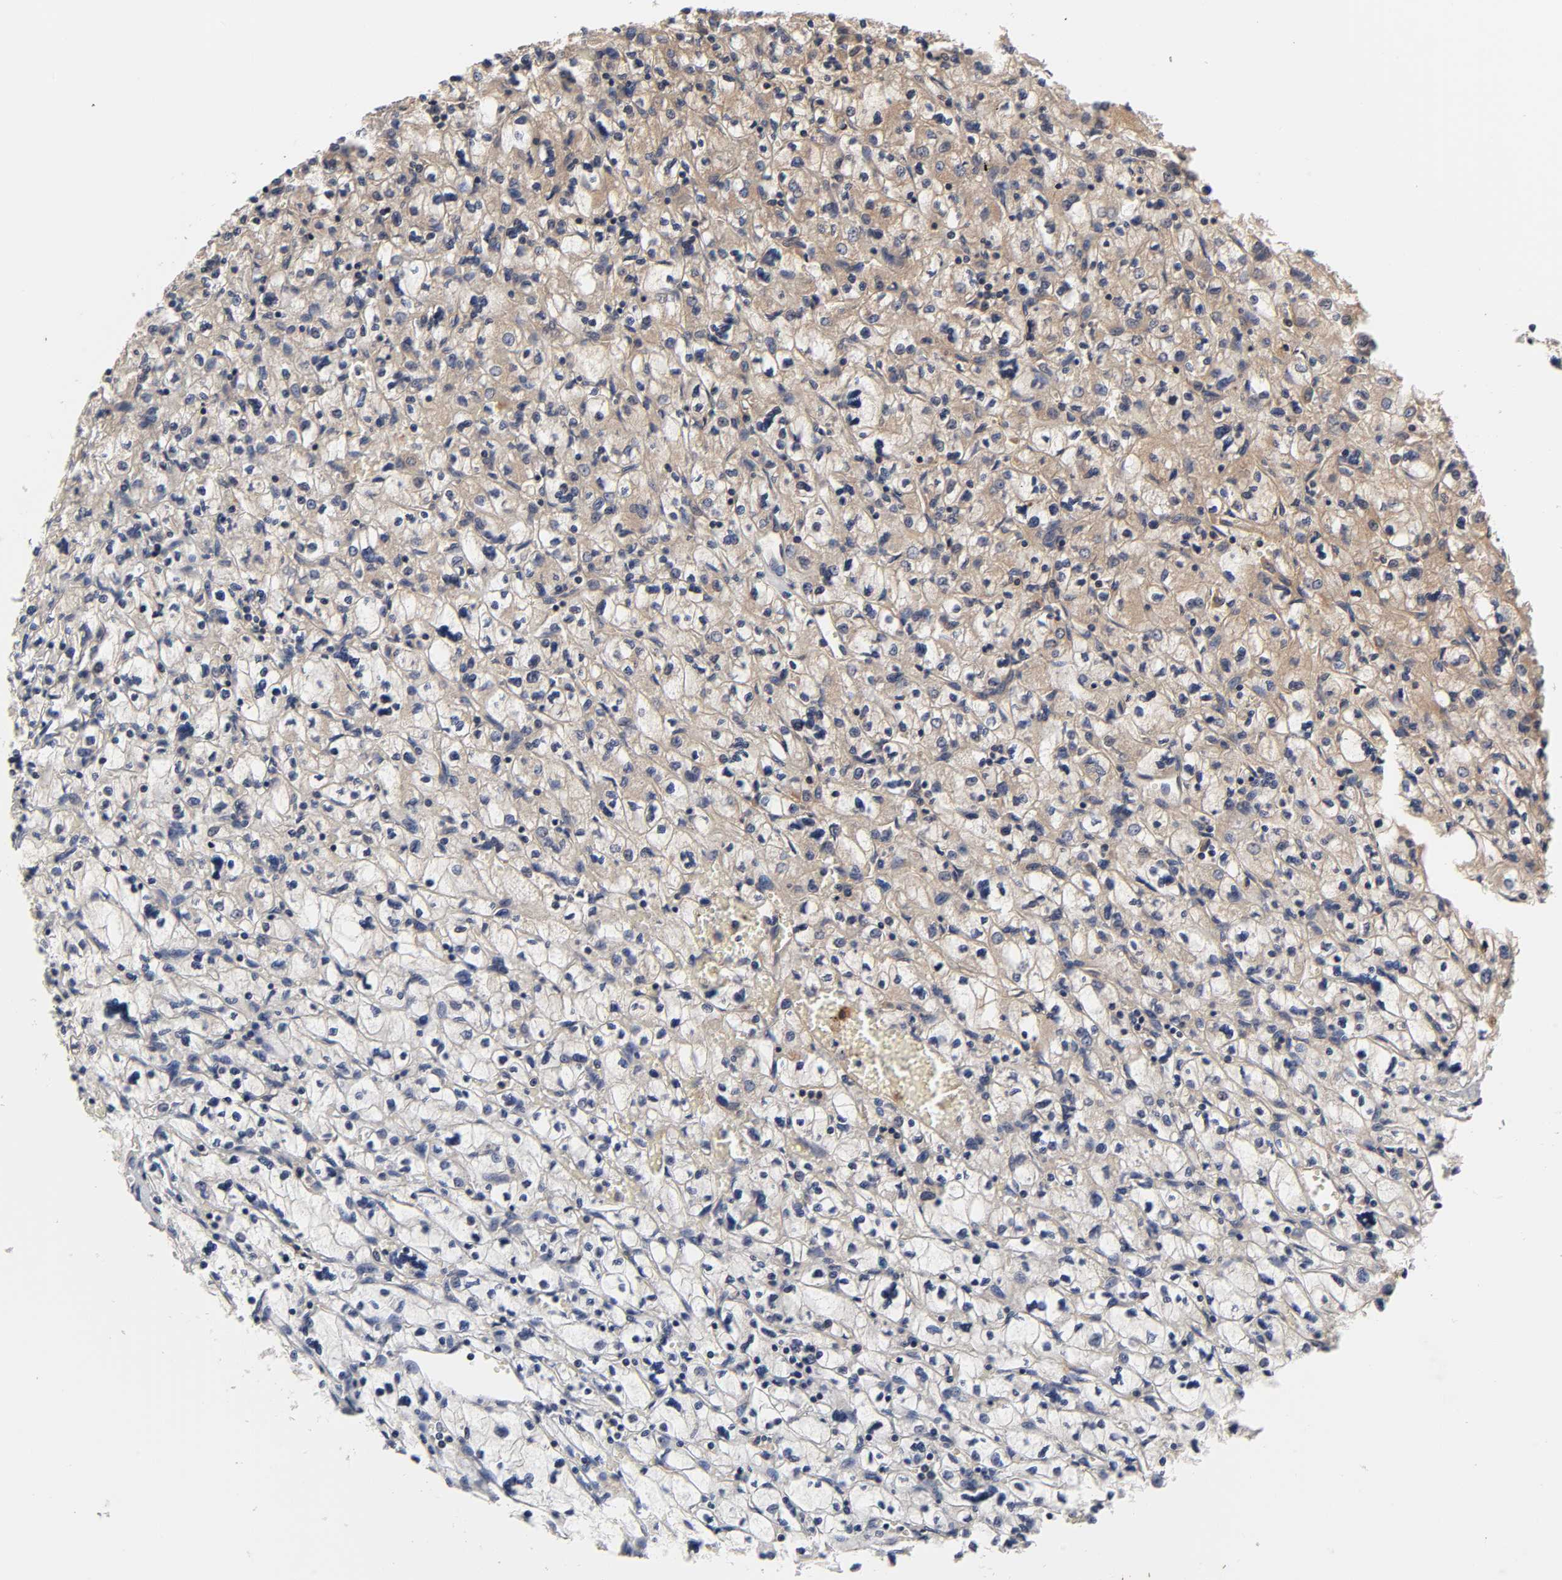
{"staining": {"intensity": "moderate", "quantity": "25%-75%", "location": "cytoplasmic/membranous"}, "tissue": "renal cancer", "cell_type": "Tumor cells", "image_type": "cancer", "snomed": [{"axis": "morphology", "description": "Adenocarcinoma, NOS"}, {"axis": "topography", "description": "Kidney"}], "caption": "Adenocarcinoma (renal) was stained to show a protein in brown. There is medium levels of moderate cytoplasmic/membranous expression in about 25%-75% of tumor cells.", "gene": "CPN2", "patient": {"sex": "female", "age": 83}}